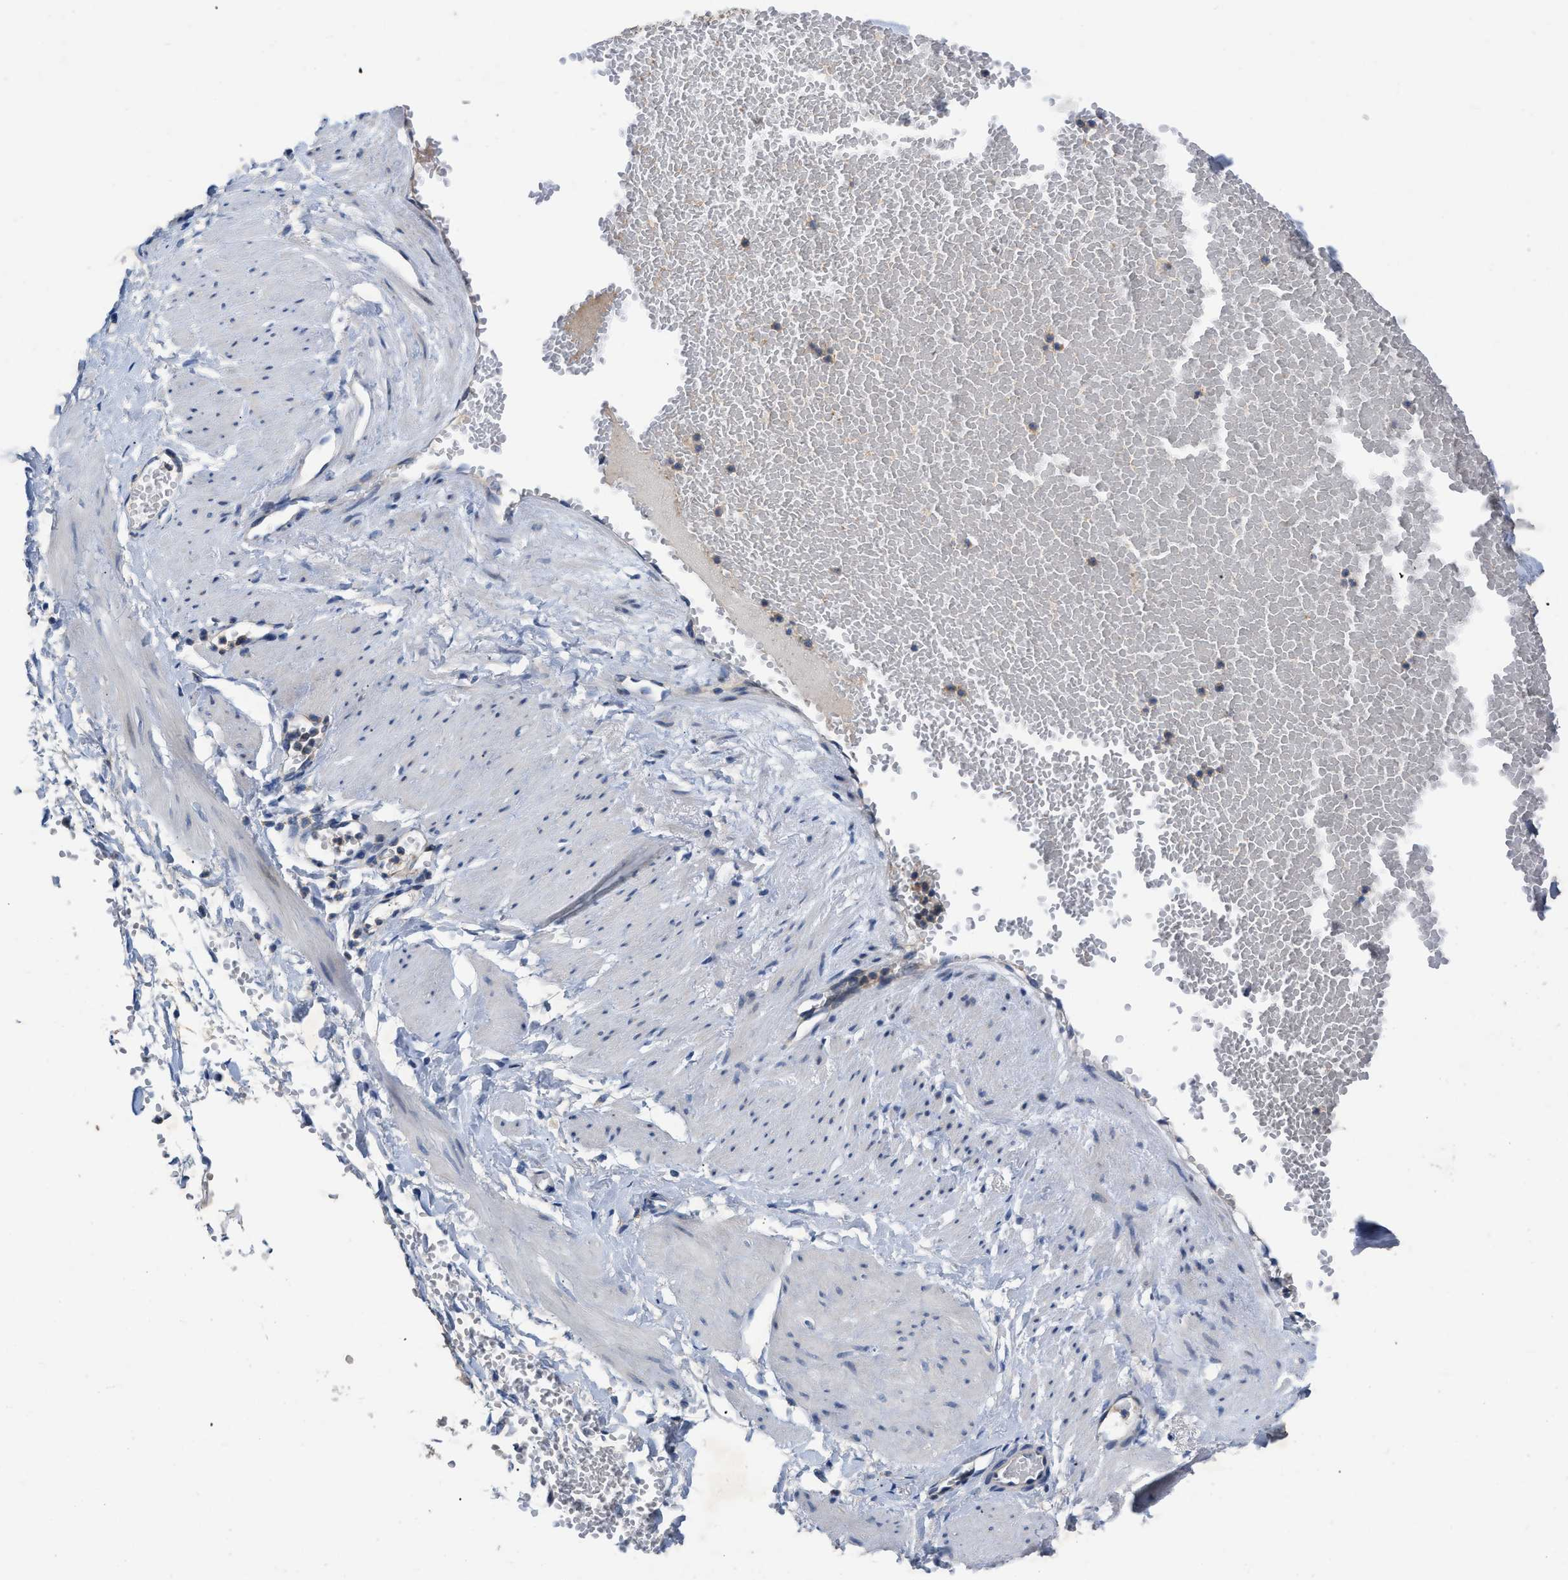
{"staining": {"intensity": "negative", "quantity": "none", "location": "none"}, "tissue": "adipose tissue", "cell_type": "Adipocytes", "image_type": "normal", "snomed": [{"axis": "morphology", "description": "Normal tissue, NOS"}, {"axis": "topography", "description": "Soft tissue"}], "caption": "This is an immunohistochemistry (IHC) image of unremarkable adipose tissue. There is no expression in adipocytes.", "gene": "TMEM131", "patient": {"sex": "male", "age": 72}}